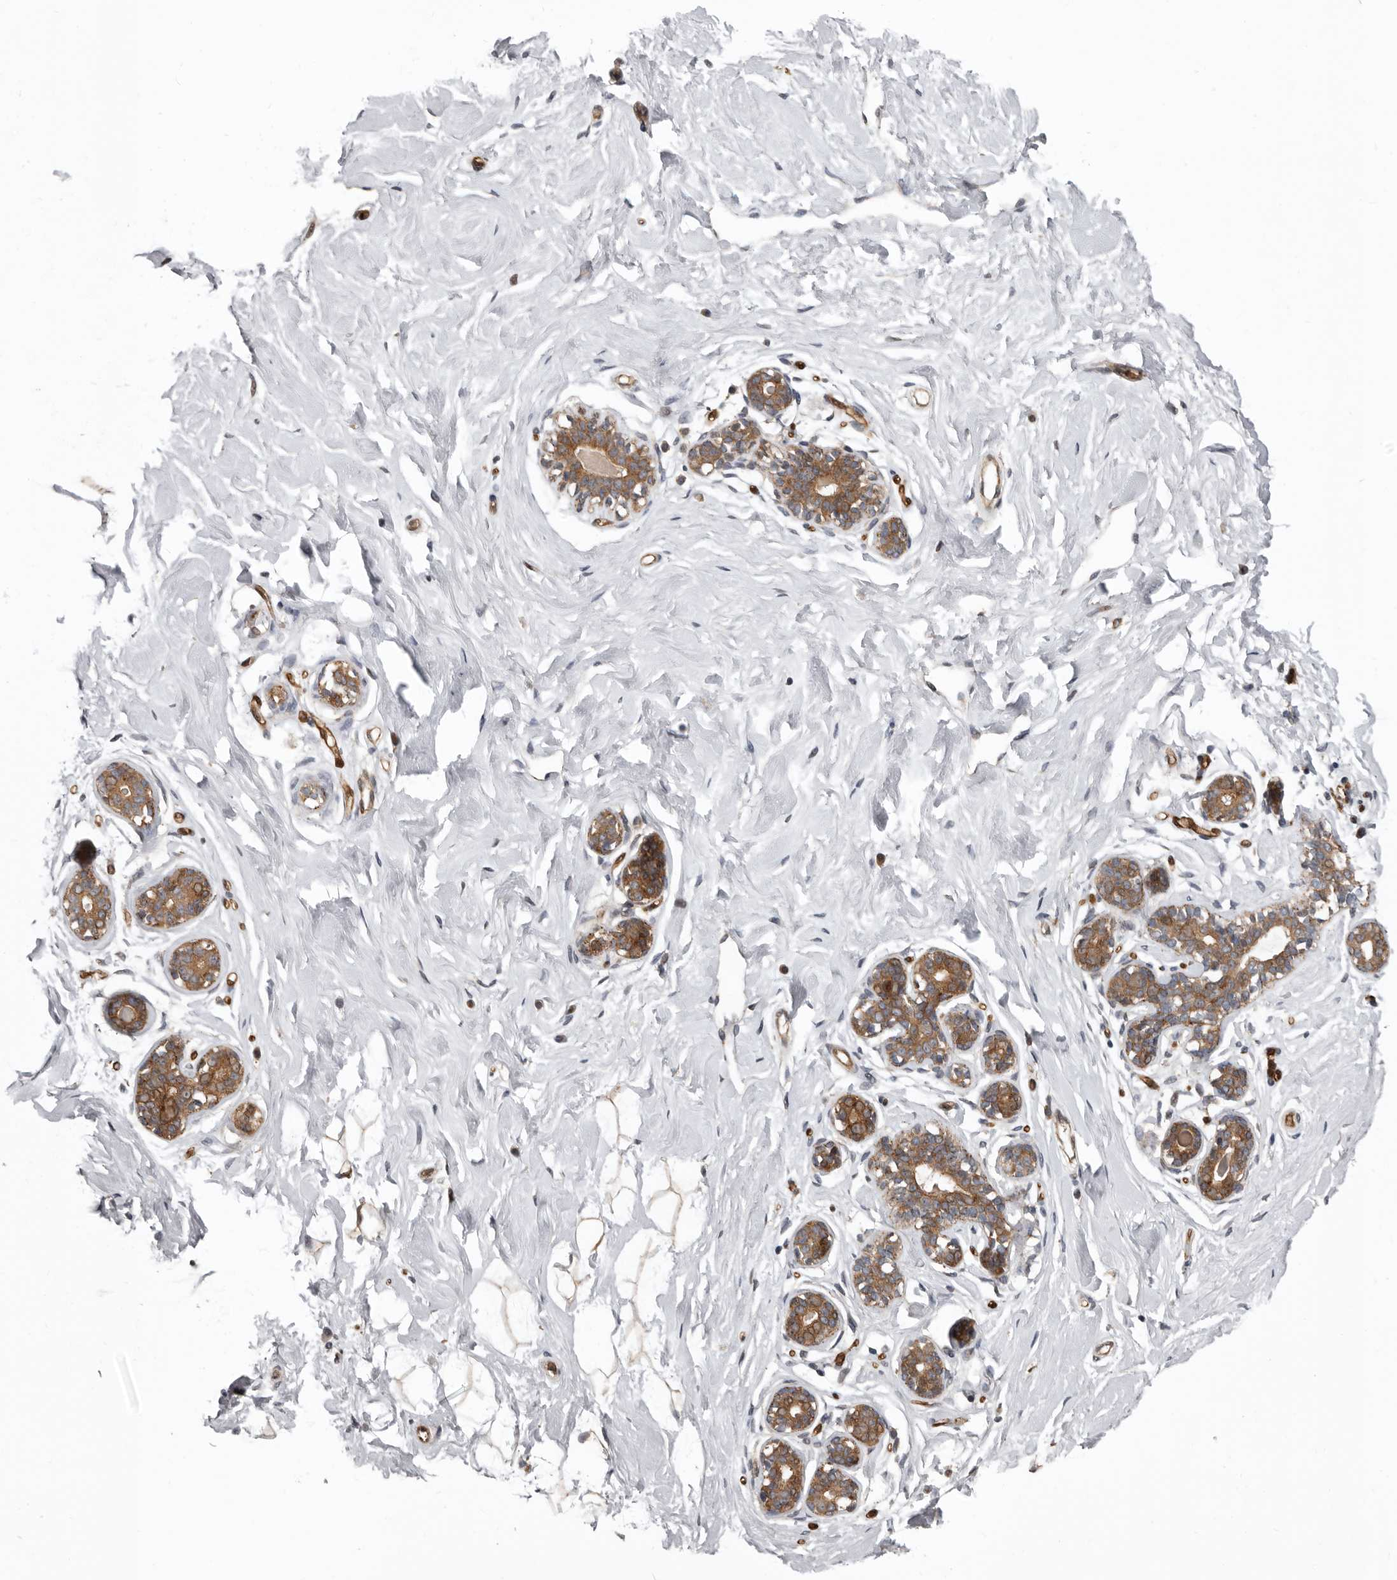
{"staining": {"intensity": "weak", "quantity": ">75%", "location": "cytoplasmic/membranous"}, "tissue": "breast", "cell_type": "Adipocytes", "image_type": "normal", "snomed": [{"axis": "morphology", "description": "Normal tissue, NOS"}, {"axis": "morphology", "description": "Adenoma, NOS"}, {"axis": "topography", "description": "Breast"}], "caption": "DAB (3,3'-diaminobenzidine) immunohistochemical staining of unremarkable breast reveals weak cytoplasmic/membranous protein expression in approximately >75% of adipocytes.", "gene": "FGFR4", "patient": {"sex": "female", "age": 23}}